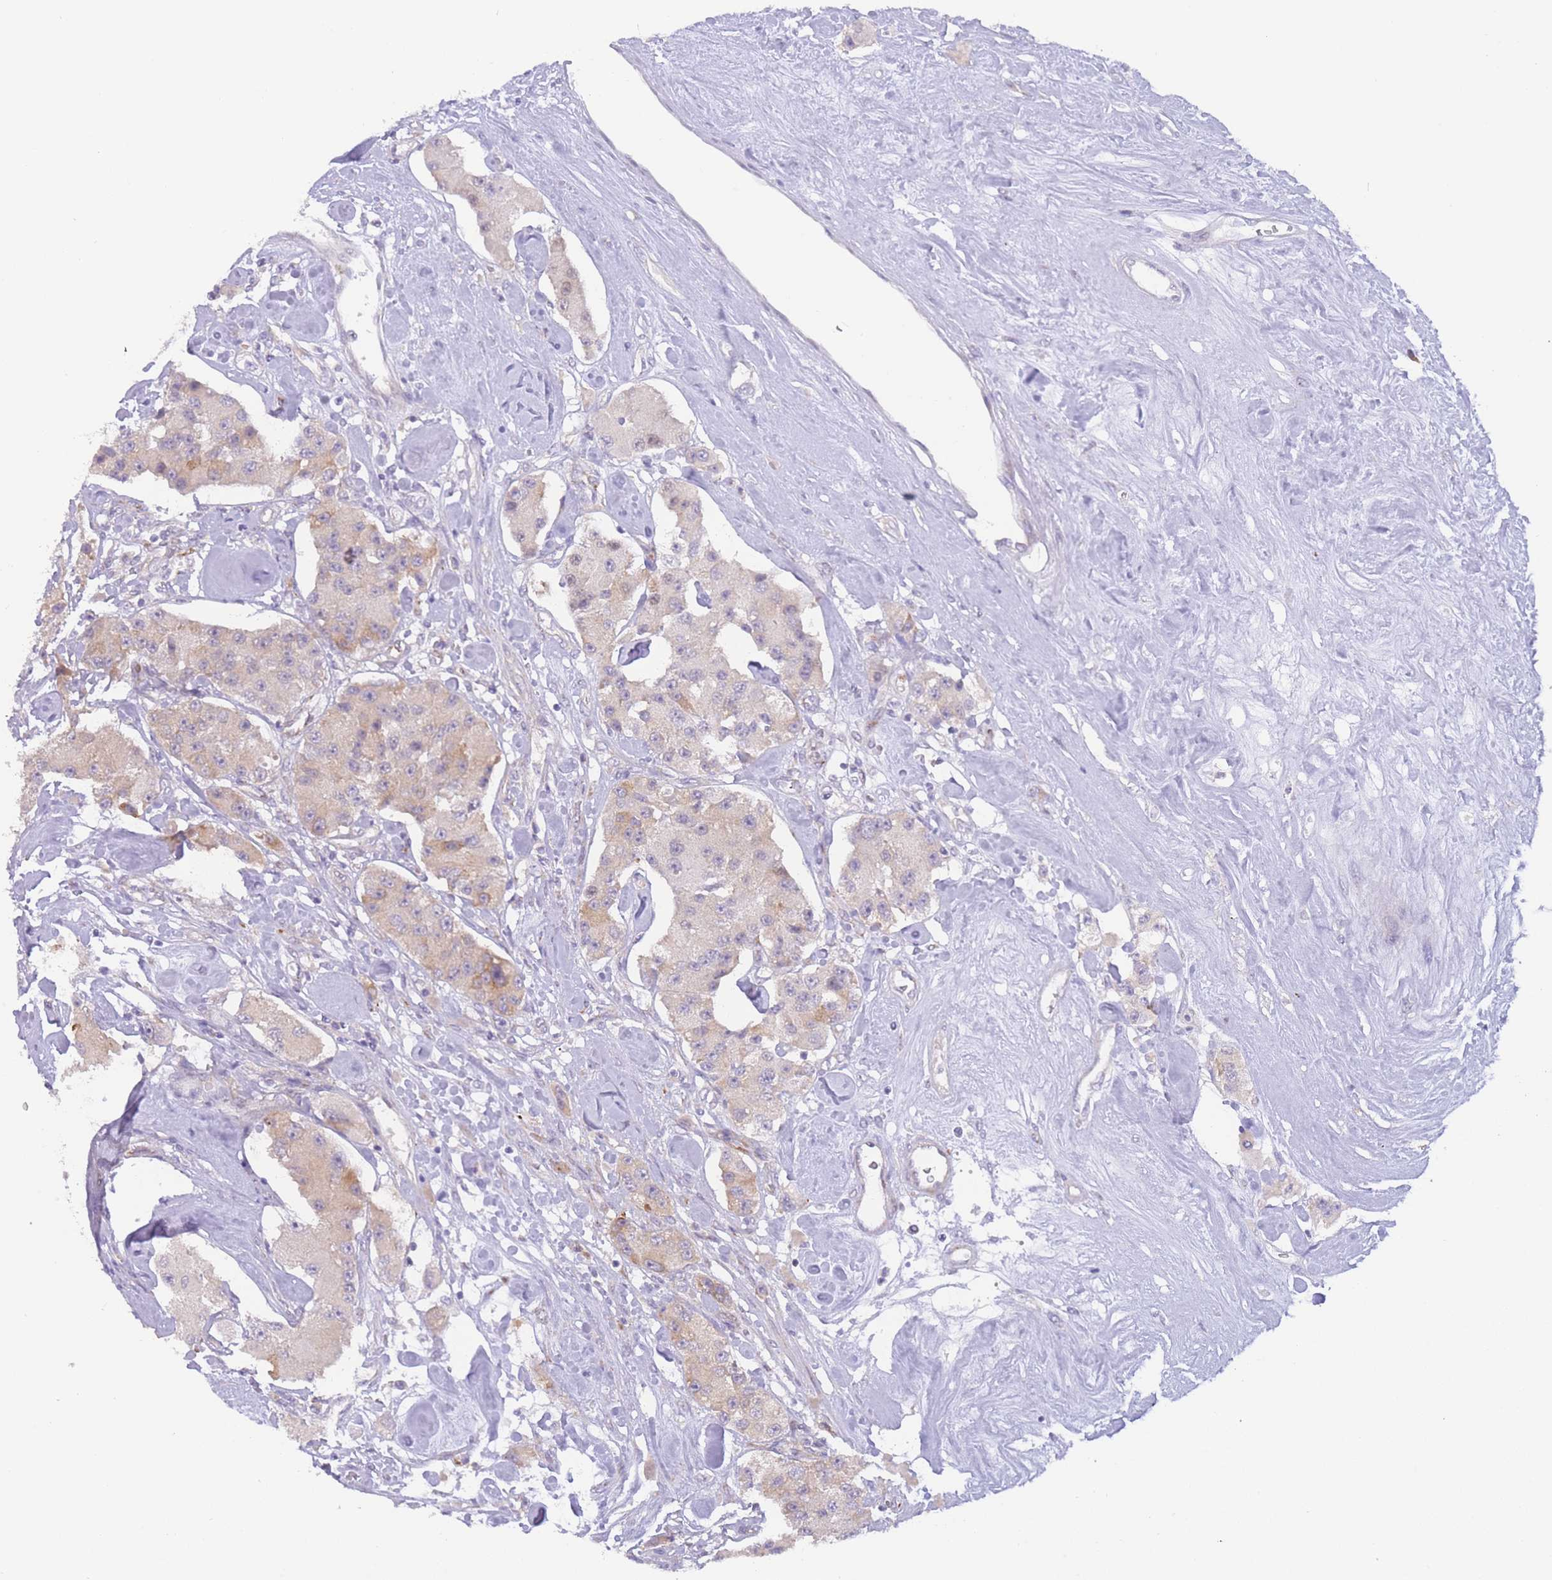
{"staining": {"intensity": "weak", "quantity": "25%-75%", "location": "cytoplasmic/membranous"}, "tissue": "carcinoid", "cell_type": "Tumor cells", "image_type": "cancer", "snomed": [{"axis": "morphology", "description": "Carcinoid, malignant, NOS"}, {"axis": "topography", "description": "Pancreas"}], "caption": "Protein expression analysis of malignant carcinoid exhibits weak cytoplasmic/membranous staining in about 25%-75% of tumor cells.", "gene": "ZNF510", "patient": {"sex": "male", "age": 41}}